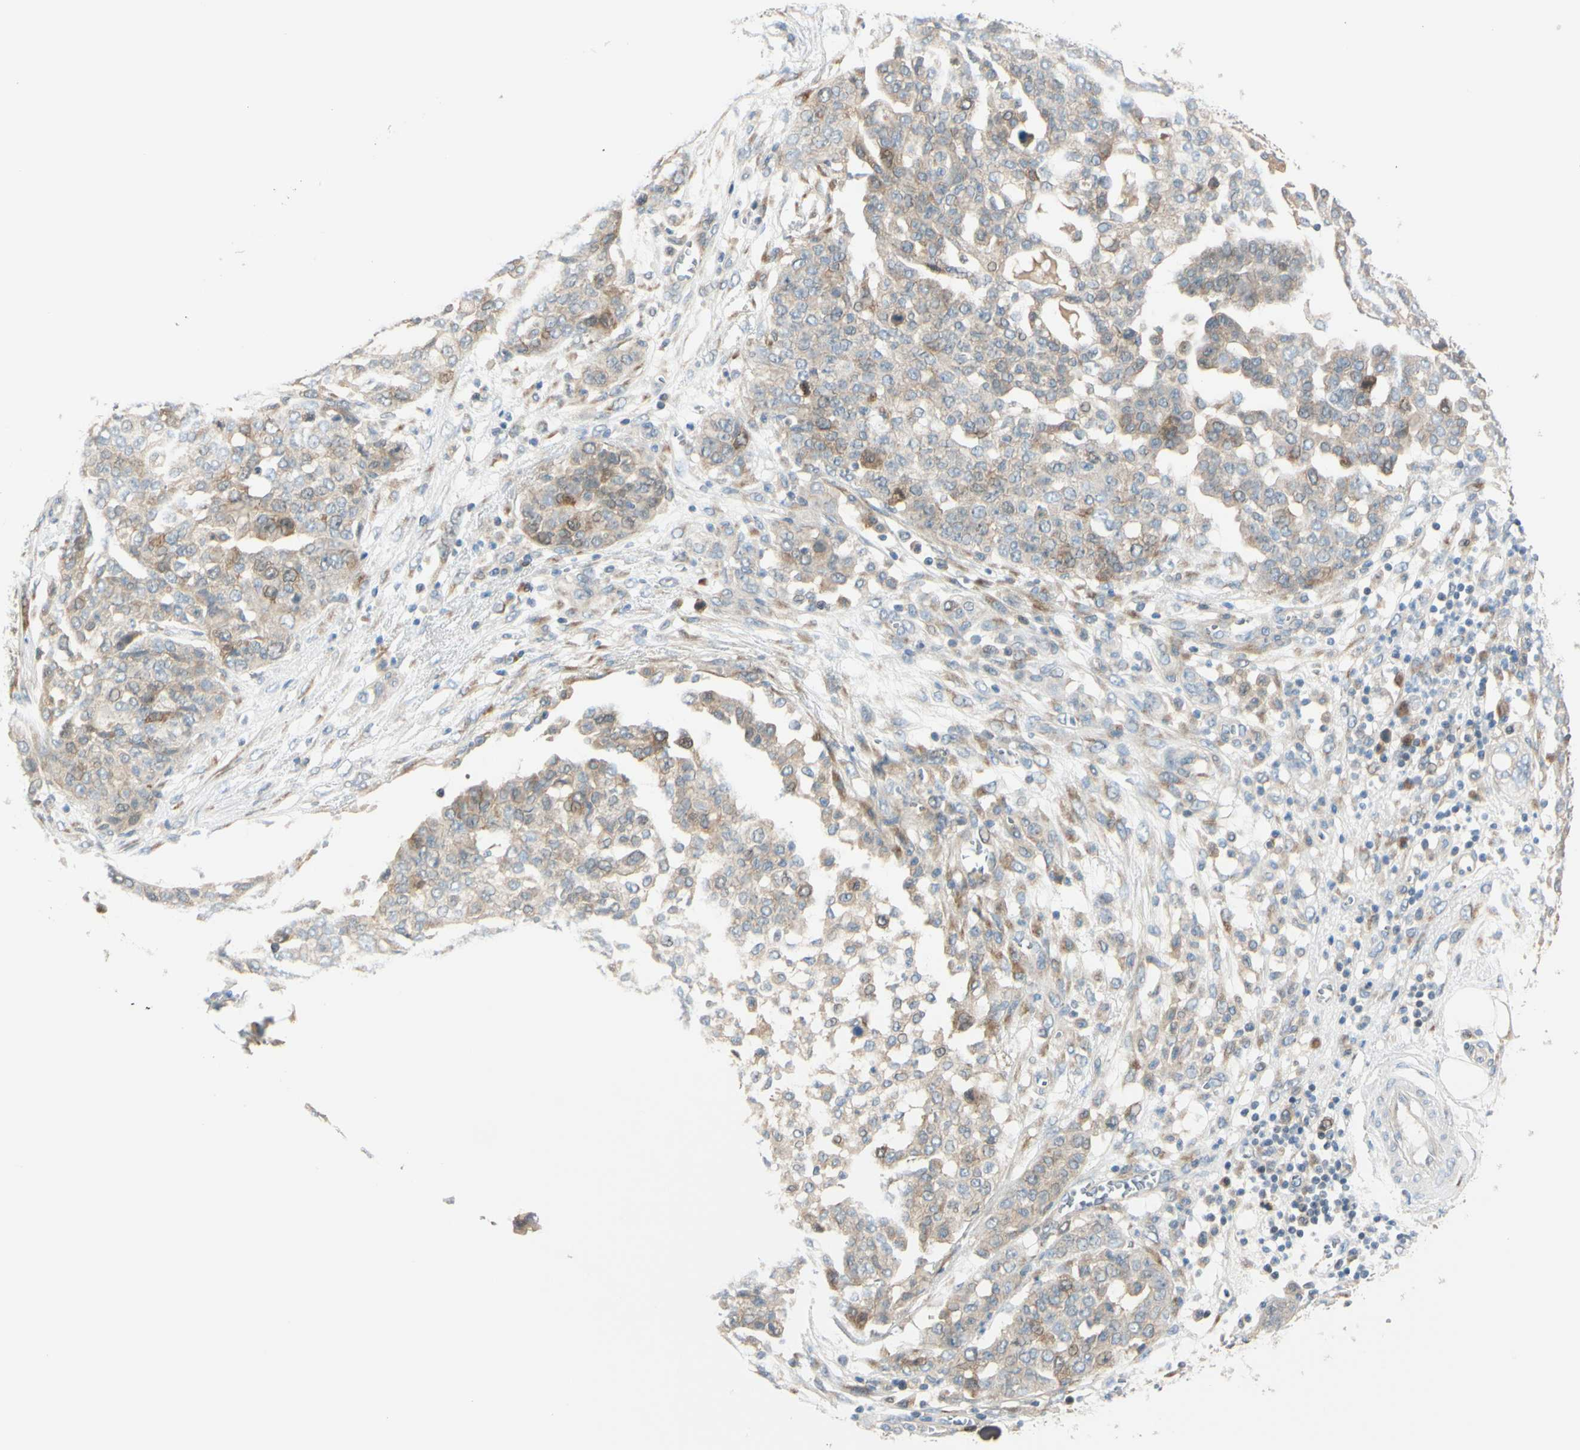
{"staining": {"intensity": "moderate", "quantity": "<25%", "location": "cytoplasmic/membranous"}, "tissue": "ovarian cancer", "cell_type": "Tumor cells", "image_type": "cancer", "snomed": [{"axis": "morphology", "description": "Cystadenocarcinoma, serous, NOS"}, {"axis": "topography", "description": "Soft tissue"}, {"axis": "topography", "description": "Ovary"}], "caption": "IHC staining of ovarian cancer, which displays low levels of moderate cytoplasmic/membranous positivity in about <25% of tumor cells indicating moderate cytoplasmic/membranous protein expression. The staining was performed using DAB (3,3'-diaminobenzidine) (brown) for protein detection and nuclei were counterstained in hematoxylin (blue).", "gene": "PTTG1", "patient": {"sex": "female", "age": 57}}